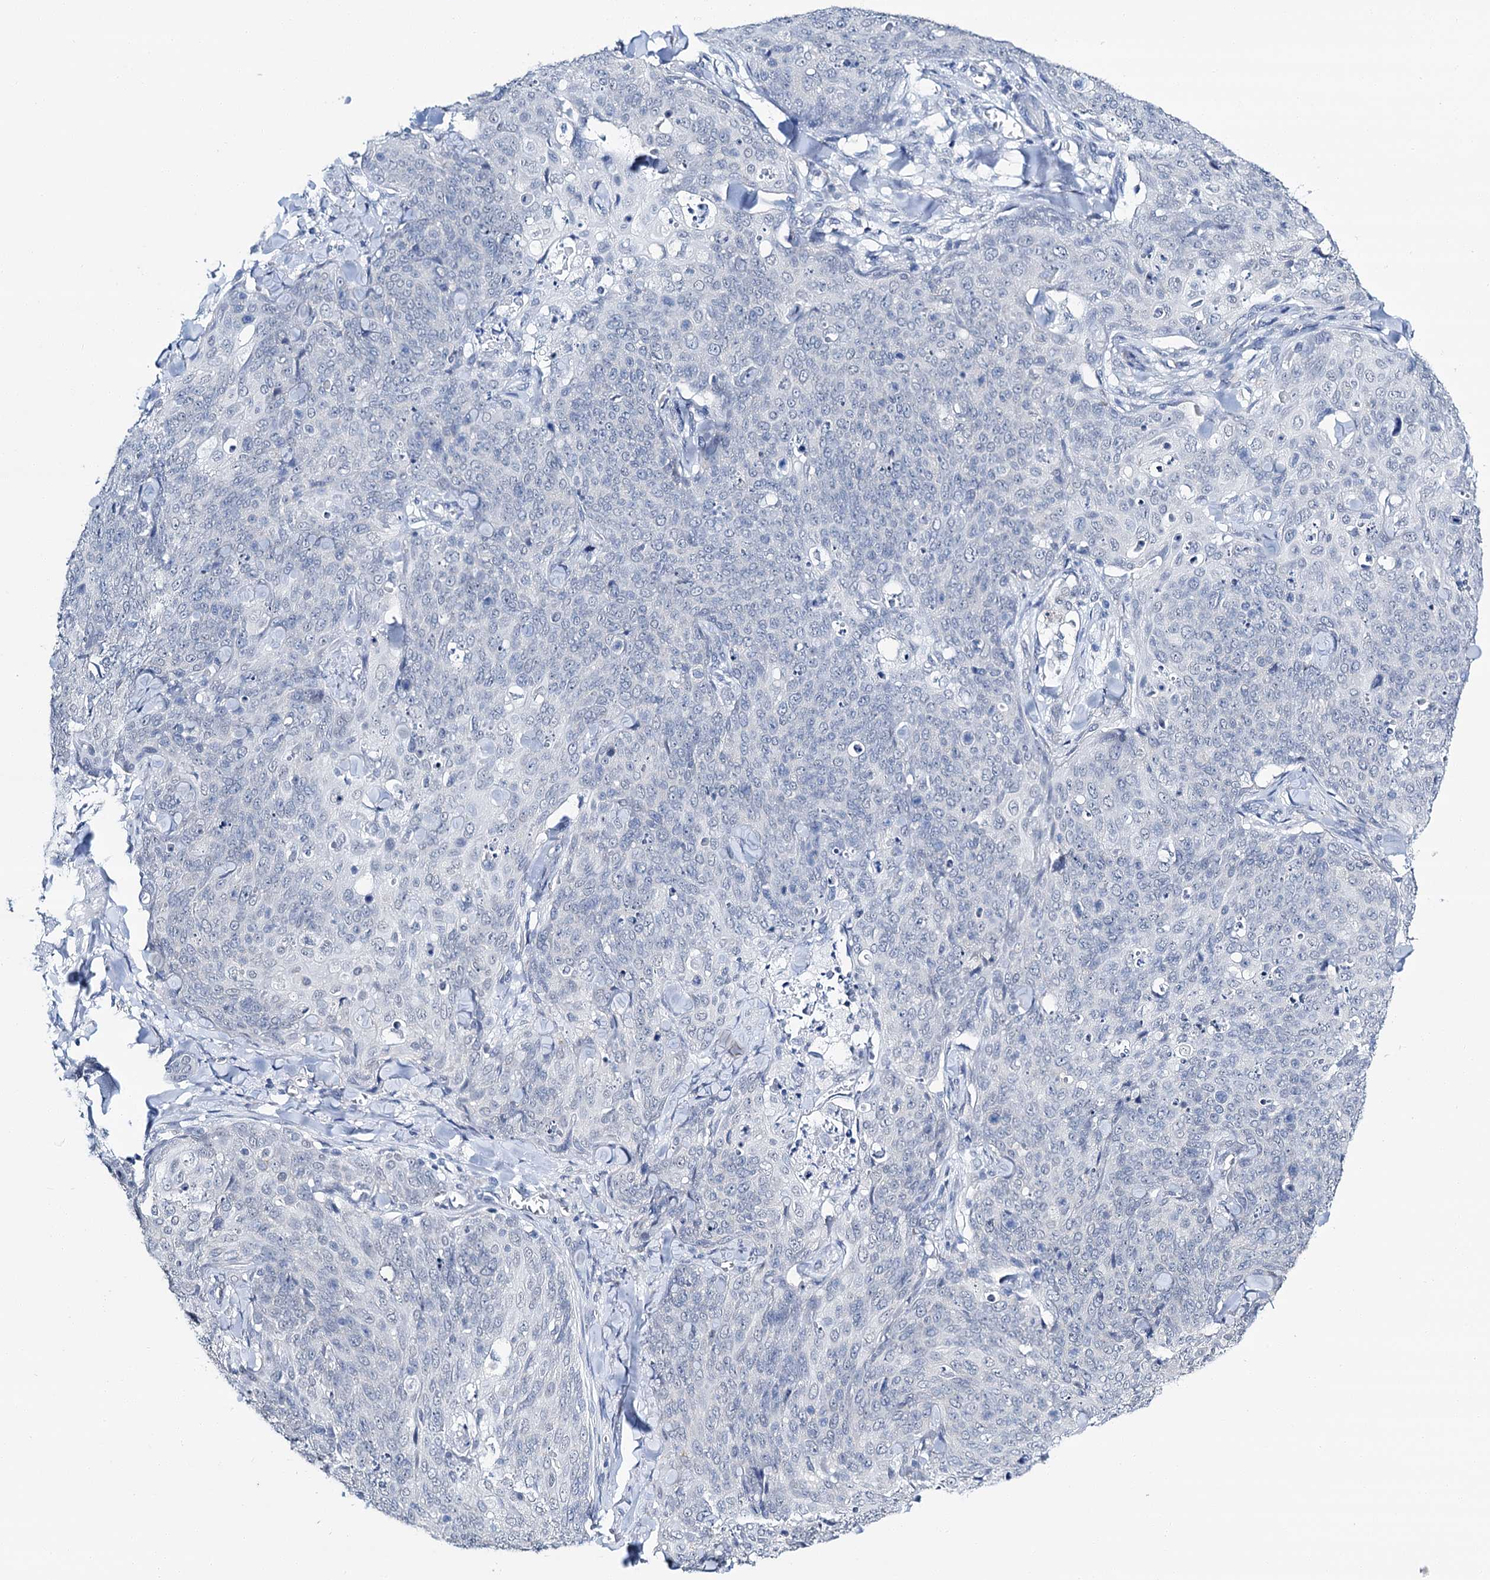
{"staining": {"intensity": "negative", "quantity": "none", "location": "none"}, "tissue": "skin cancer", "cell_type": "Tumor cells", "image_type": "cancer", "snomed": [{"axis": "morphology", "description": "Squamous cell carcinoma, NOS"}, {"axis": "topography", "description": "Skin"}, {"axis": "topography", "description": "Vulva"}], "caption": "The photomicrograph exhibits no staining of tumor cells in squamous cell carcinoma (skin).", "gene": "SPATS2", "patient": {"sex": "female", "age": 85}}